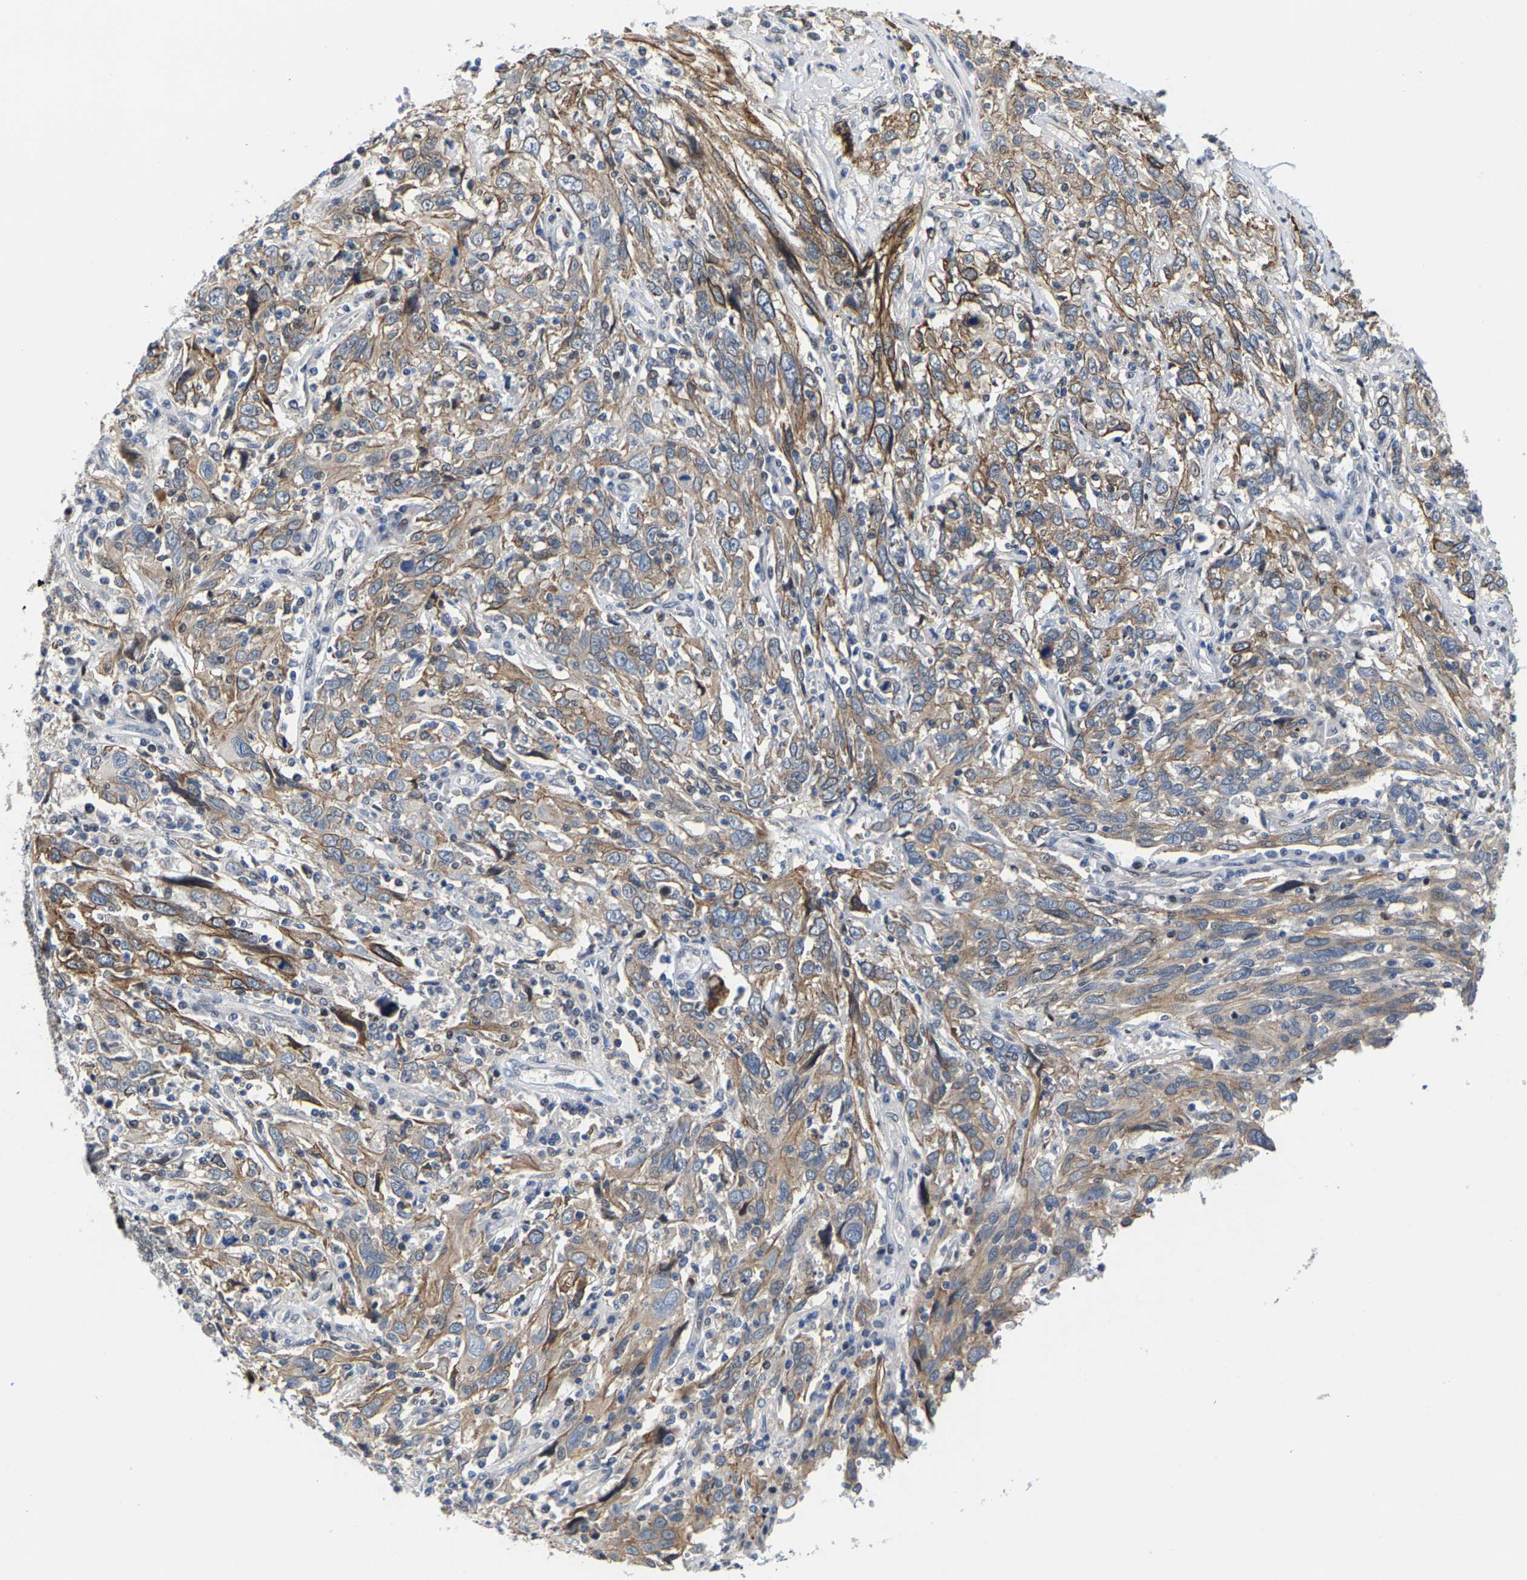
{"staining": {"intensity": "moderate", "quantity": "25%-75%", "location": "cytoplasmic/membranous"}, "tissue": "cervical cancer", "cell_type": "Tumor cells", "image_type": "cancer", "snomed": [{"axis": "morphology", "description": "Squamous cell carcinoma, NOS"}, {"axis": "topography", "description": "Cervix"}], "caption": "DAB (3,3'-diaminobenzidine) immunohistochemical staining of human cervical cancer (squamous cell carcinoma) shows moderate cytoplasmic/membranous protein expression in approximately 25%-75% of tumor cells.", "gene": "GTPBP10", "patient": {"sex": "female", "age": 46}}